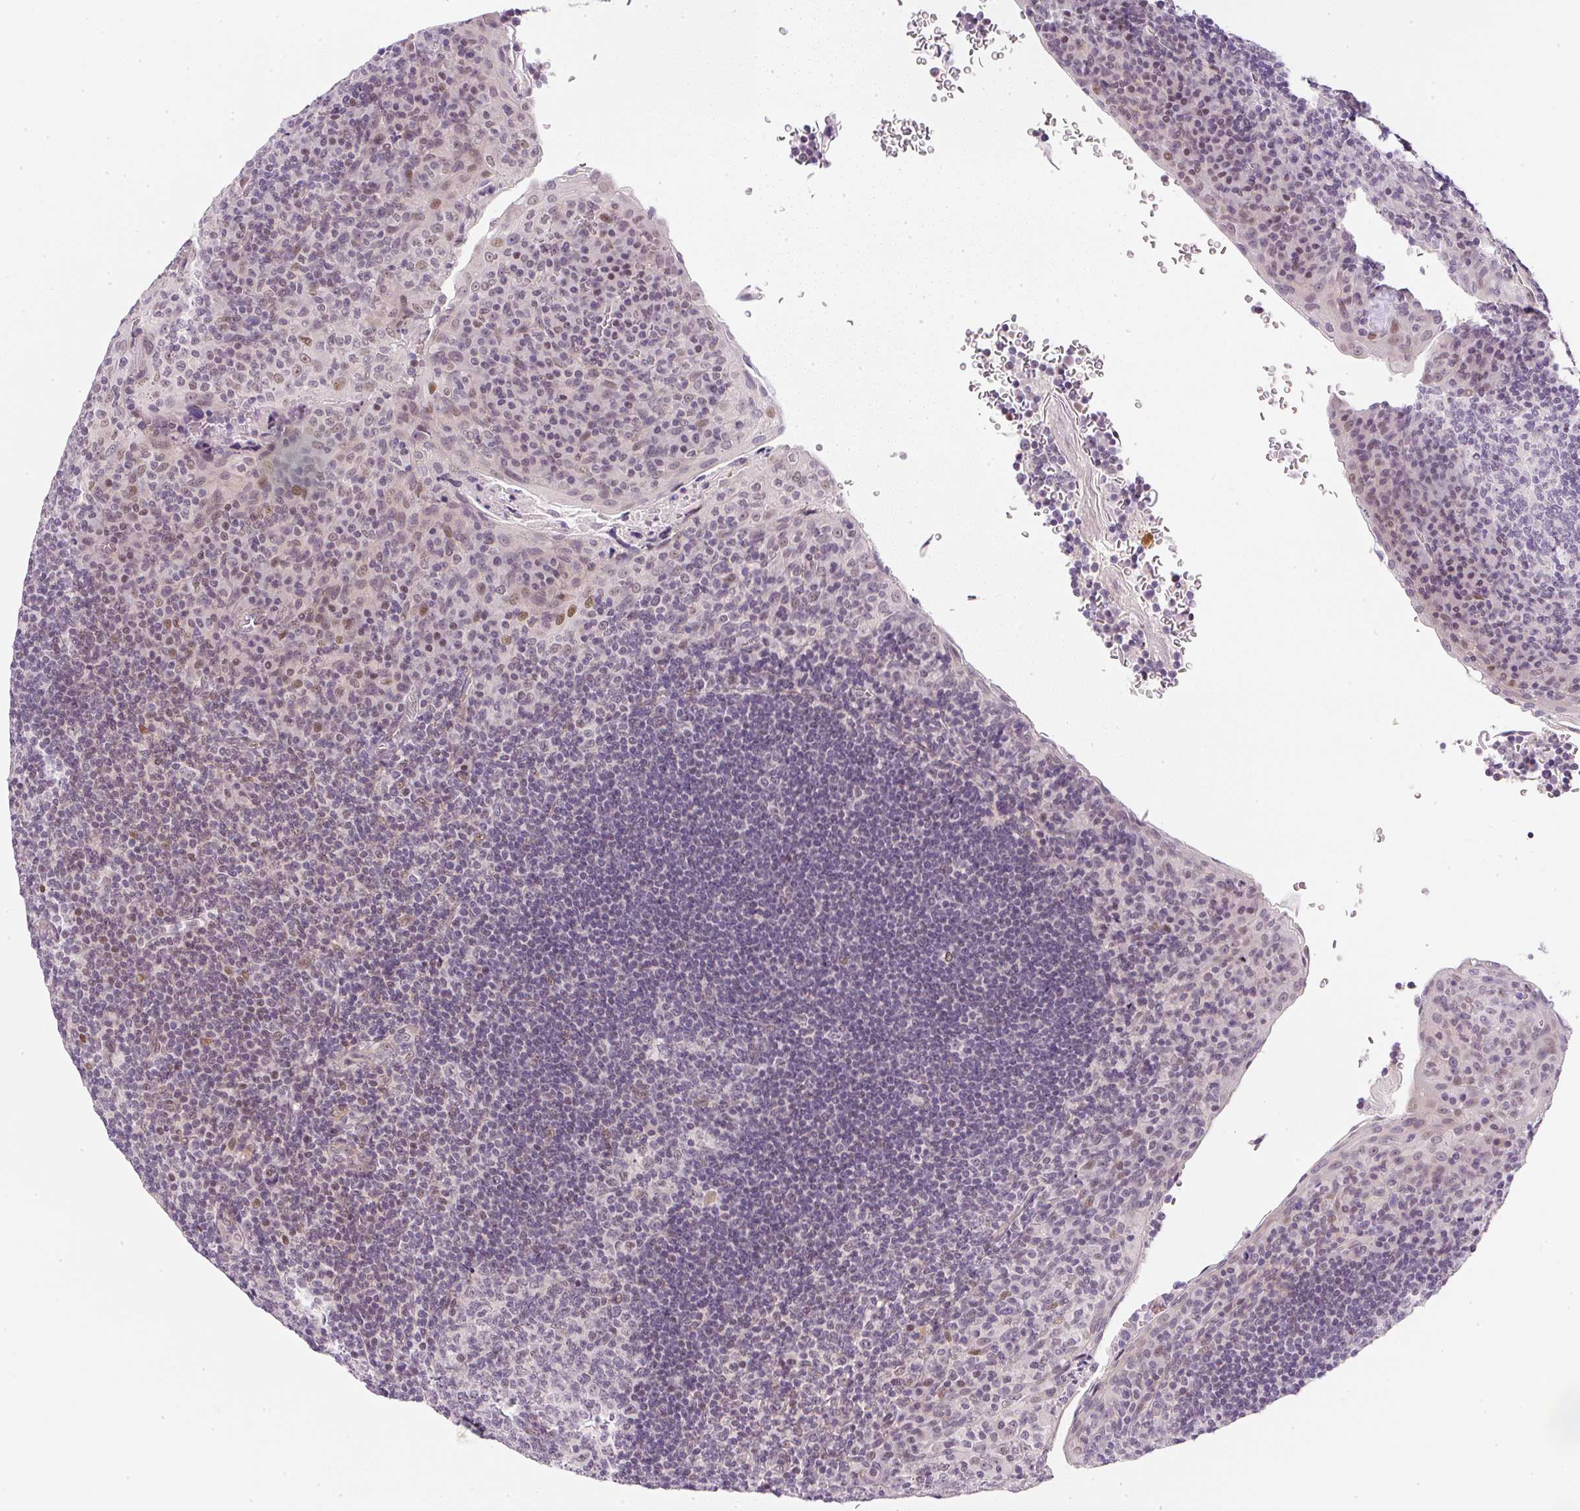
{"staining": {"intensity": "weak", "quantity": "25%-75%", "location": "nuclear"}, "tissue": "tonsil", "cell_type": "Germinal center cells", "image_type": "normal", "snomed": [{"axis": "morphology", "description": "Normal tissue, NOS"}, {"axis": "topography", "description": "Tonsil"}], "caption": "An IHC micrograph of benign tissue is shown. Protein staining in brown labels weak nuclear positivity in tonsil within germinal center cells. (DAB IHC with brightfield microscopy, high magnification).", "gene": "DPPA4", "patient": {"sex": "male", "age": 17}}